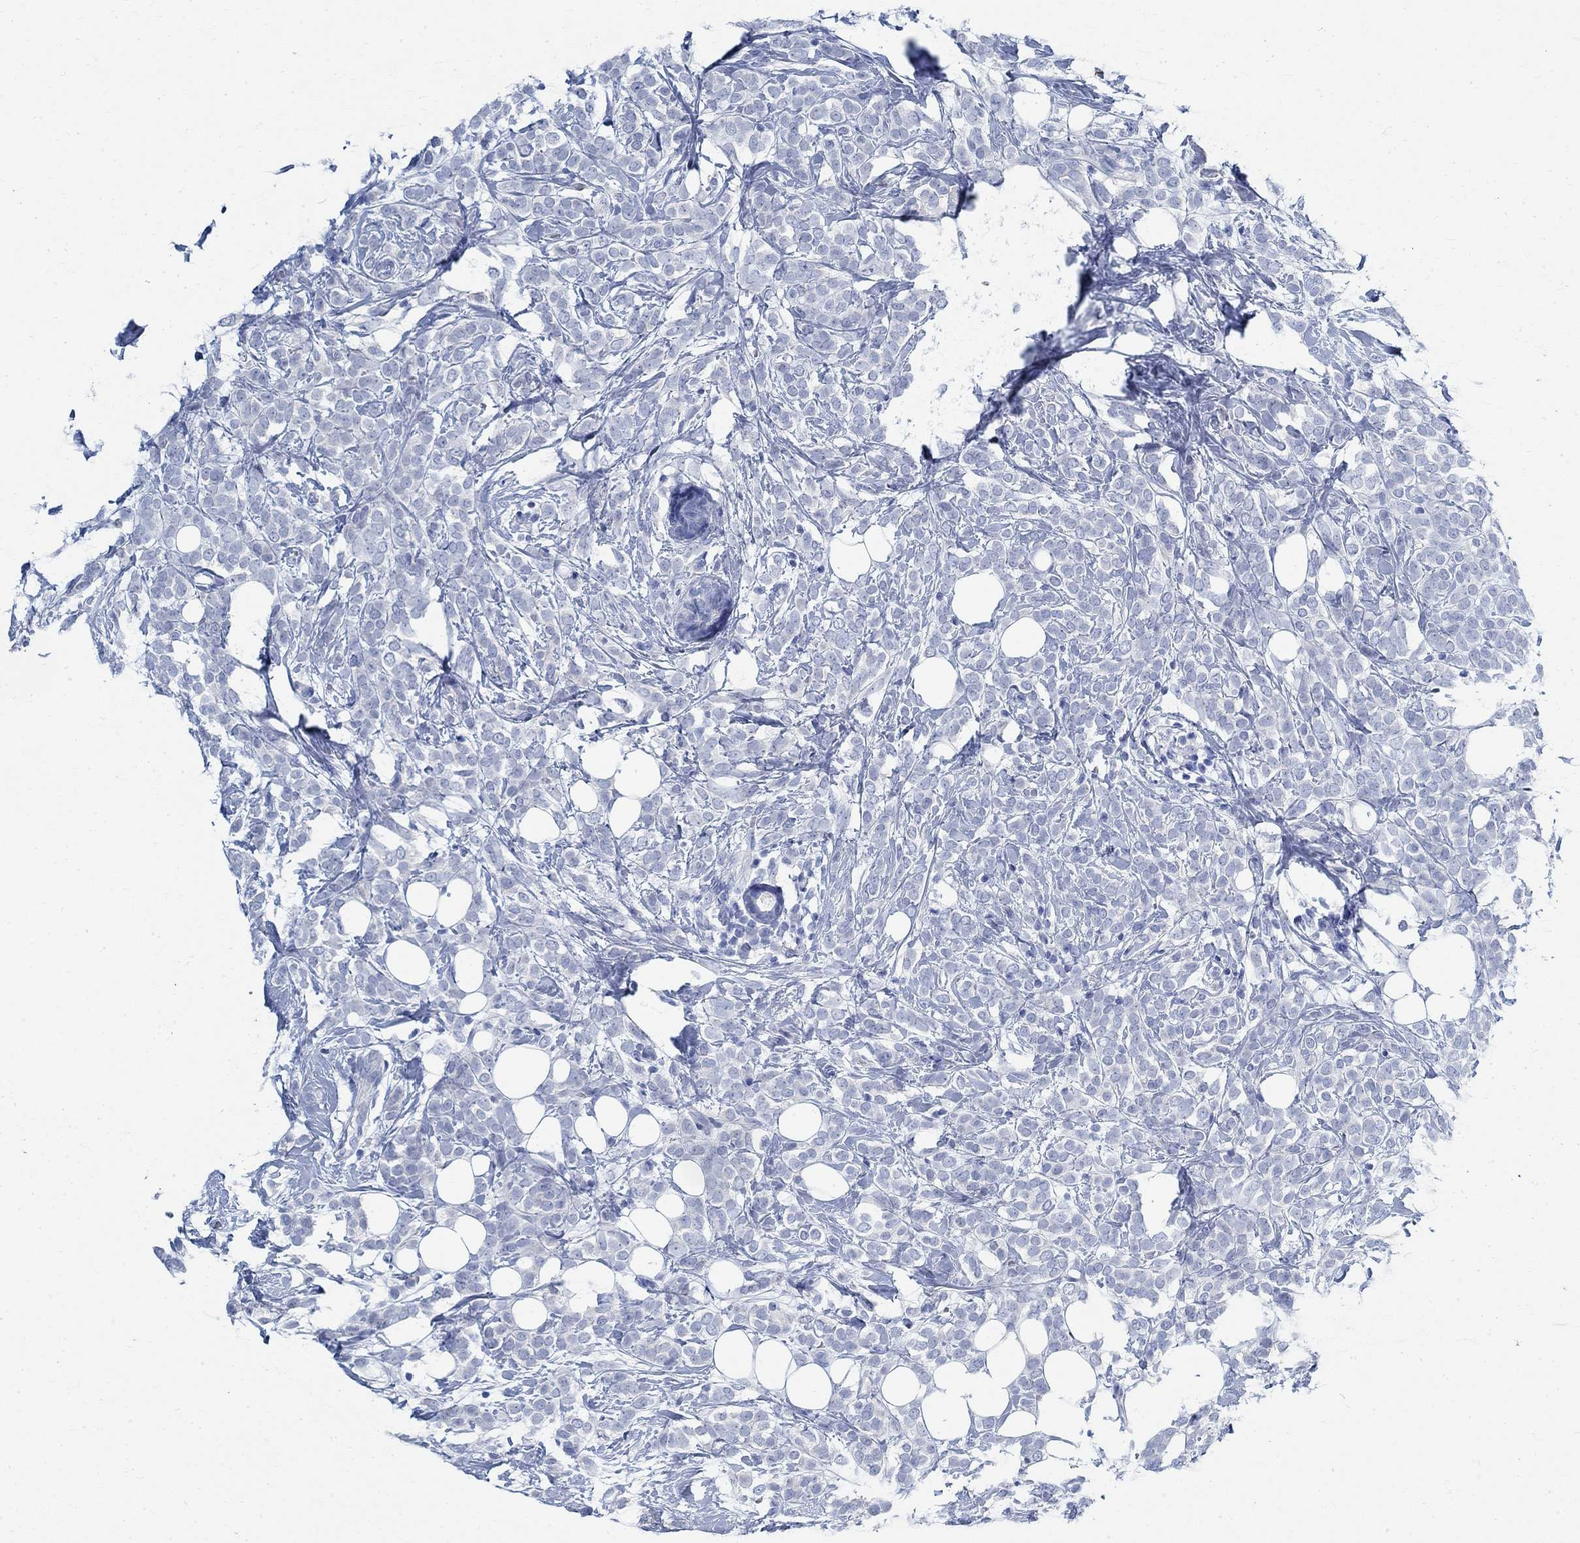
{"staining": {"intensity": "negative", "quantity": "none", "location": "none"}, "tissue": "breast cancer", "cell_type": "Tumor cells", "image_type": "cancer", "snomed": [{"axis": "morphology", "description": "Lobular carcinoma"}, {"axis": "topography", "description": "Breast"}], "caption": "This is a image of immunohistochemistry staining of lobular carcinoma (breast), which shows no positivity in tumor cells.", "gene": "RBM20", "patient": {"sex": "female", "age": 49}}